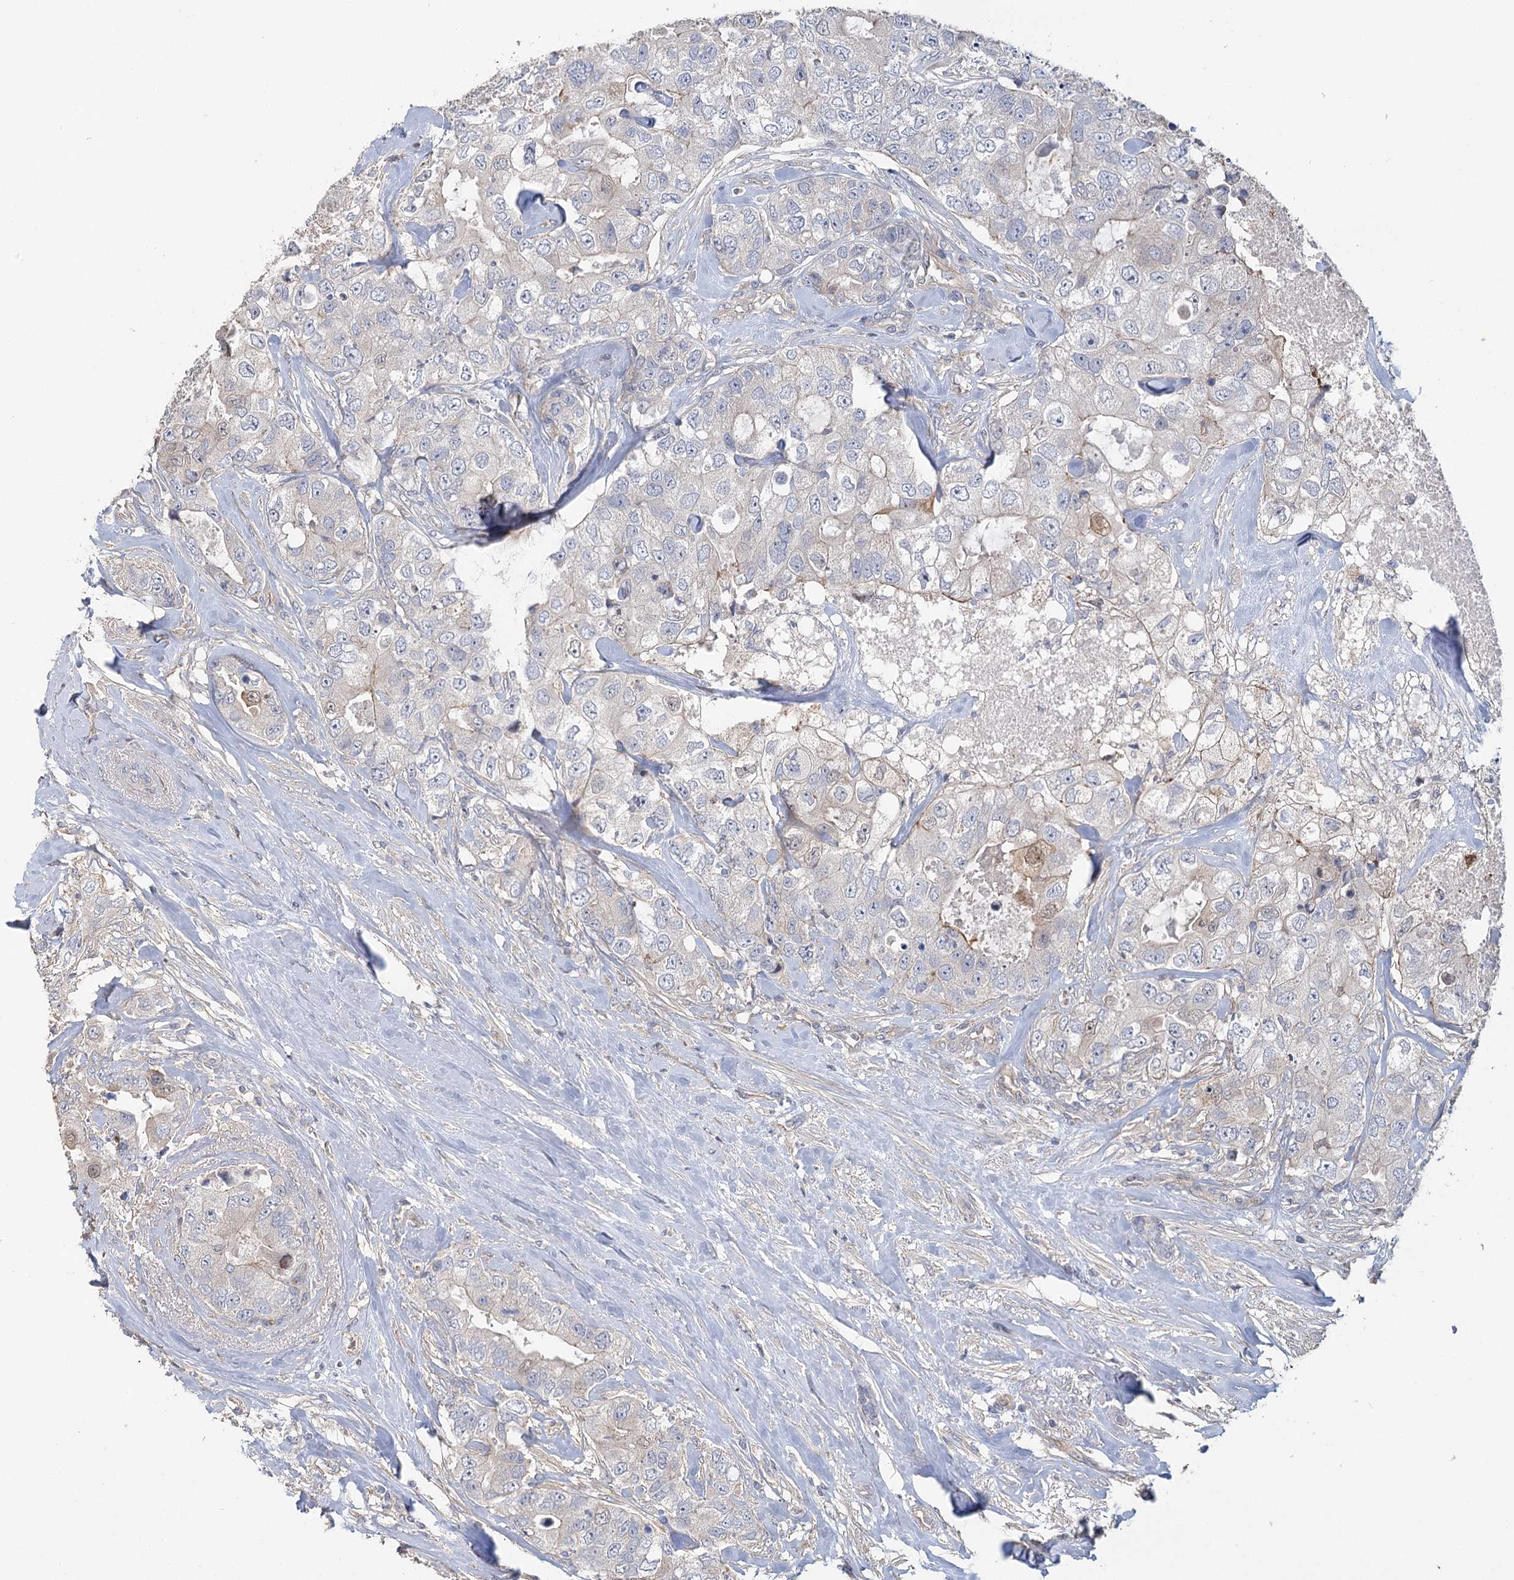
{"staining": {"intensity": "negative", "quantity": "none", "location": "none"}, "tissue": "breast cancer", "cell_type": "Tumor cells", "image_type": "cancer", "snomed": [{"axis": "morphology", "description": "Duct carcinoma"}, {"axis": "topography", "description": "Breast"}], "caption": "This is an IHC photomicrograph of human breast cancer (infiltrating ductal carcinoma). There is no staining in tumor cells.", "gene": "EPB41L5", "patient": {"sex": "female", "age": 62}}